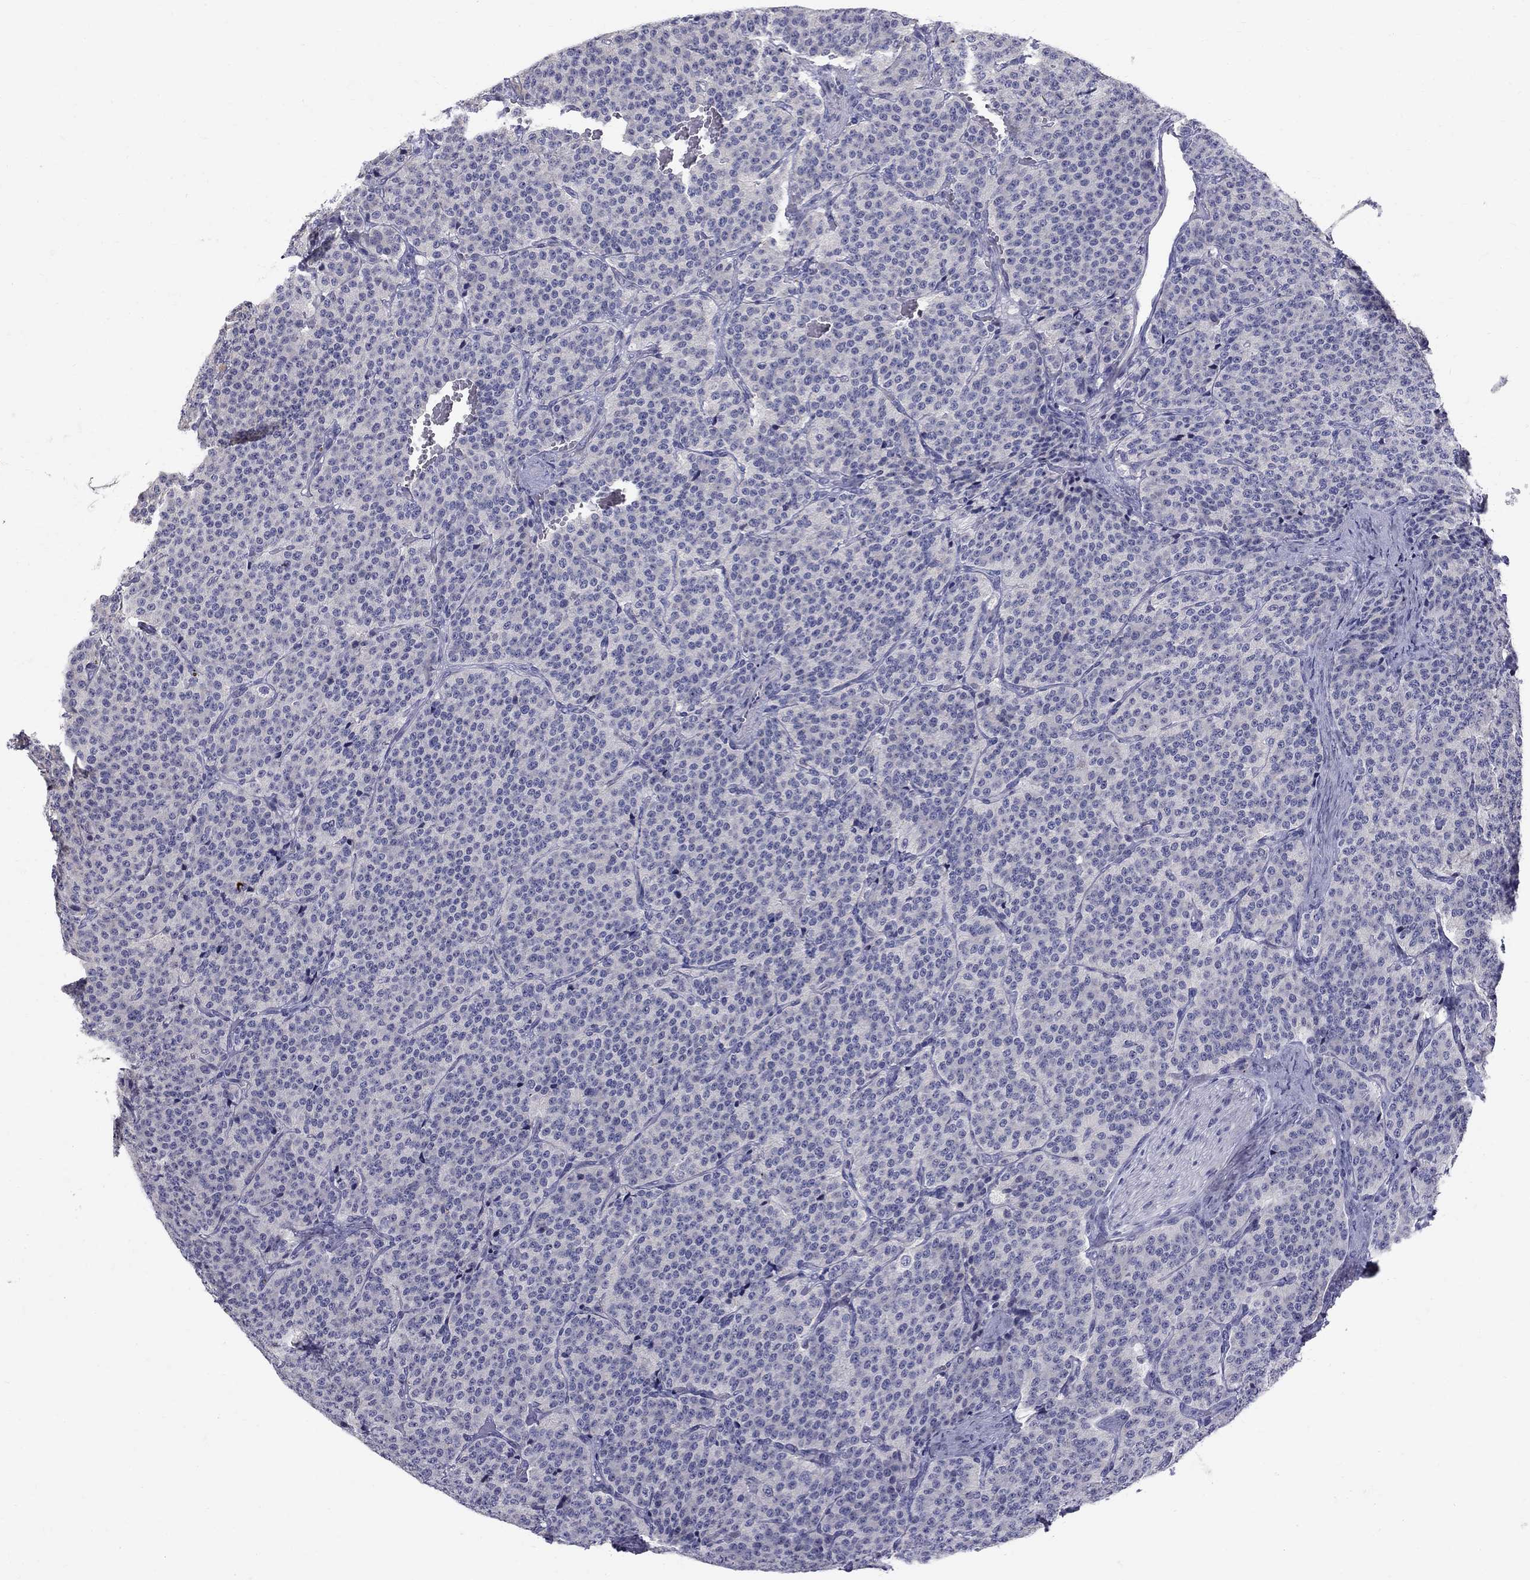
{"staining": {"intensity": "negative", "quantity": "none", "location": "none"}, "tissue": "carcinoid", "cell_type": "Tumor cells", "image_type": "cancer", "snomed": [{"axis": "morphology", "description": "Carcinoid, malignant, NOS"}, {"axis": "topography", "description": "Small intestine"}], "caption": "This is a photomicrograph of immunohistochemistry staining of malignant carcinoid, which shows no positivity in tumor cells. (DAB immunohistochemistry (IHC) with hematoxylin counter stain).", "gene": "TP53TG5", "patient": {"sex": "female", "age": 58}}